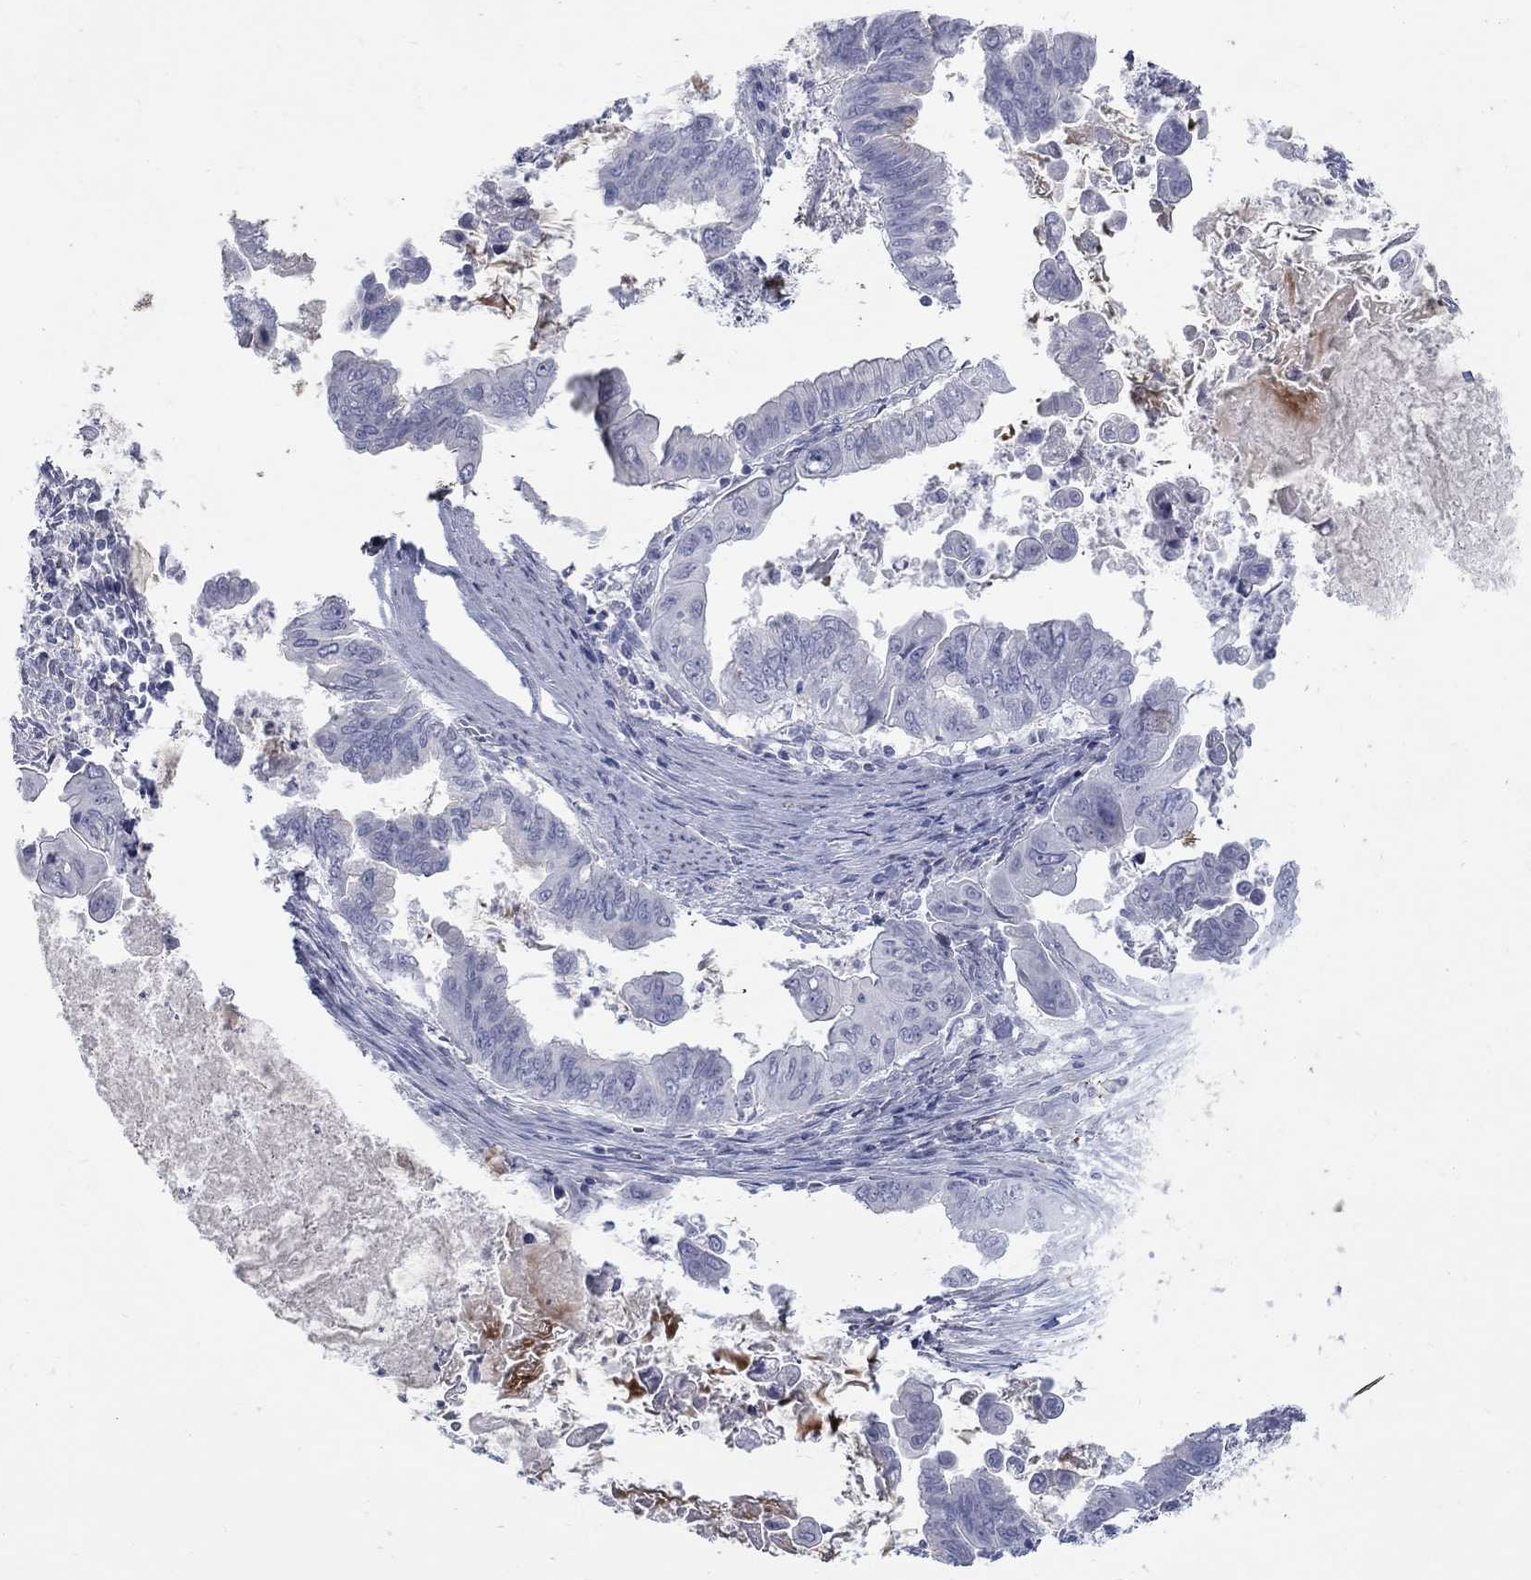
{"staining": {"intensity": "negative", "quantity": "none", "location": "none"}, "tissue": "stomach cancer", "cell_type": "Tumor cells", "image_type": "cancer", "snomed": [{"axis": "morphology", "description": "Adenocarcinoma, NOS"}, {"axis": "topography", "description": "Stomach, upper"}], "caption": "Tumor cells show no significant expression in stomach cancer.", "gene": "RFTN2", "patient": {"sex": "male", "age": 80}}